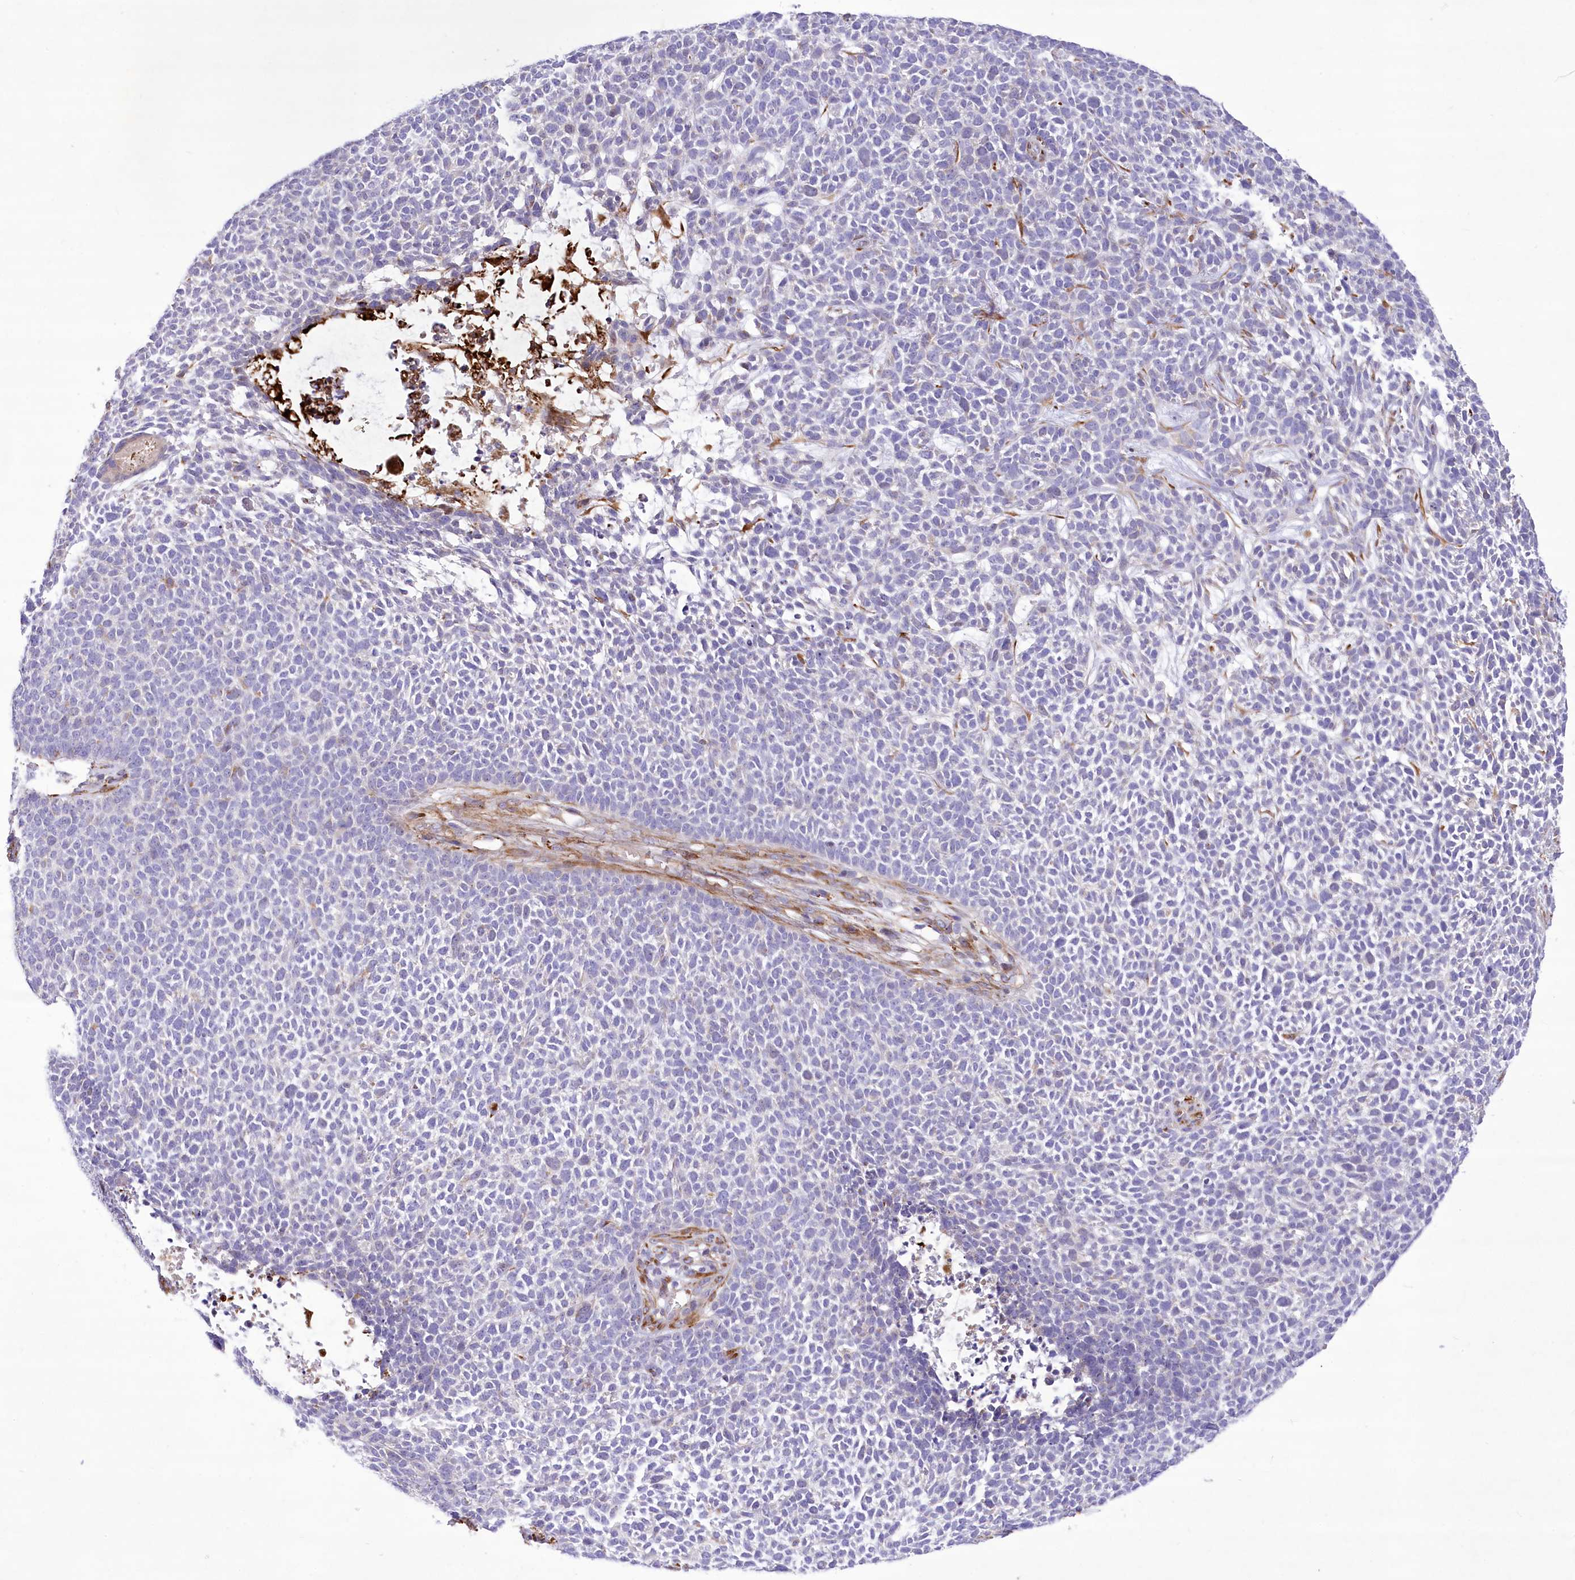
{"staining": {"intensity": "negative", "quantity": "none", "location": "none"}, "tissue": "skin cancer", "cell_type": "Tumor cells", "image_type": "cancer", "snomed": [{"axis": "morphology", "description": "Basal cell carcinoma"}, {"axis": "topography", "description": "Skin"}], "caption": "High magnification brightfield microscopy of skin cancer stained with DAB (3,3'-diaminobenzidine) (brown) and counterstained with hematoxylin (blue): tumor cells show no significant positivity.", "gene": "ANGPTL3", "patient": {"sex": "female", "age": 84}}